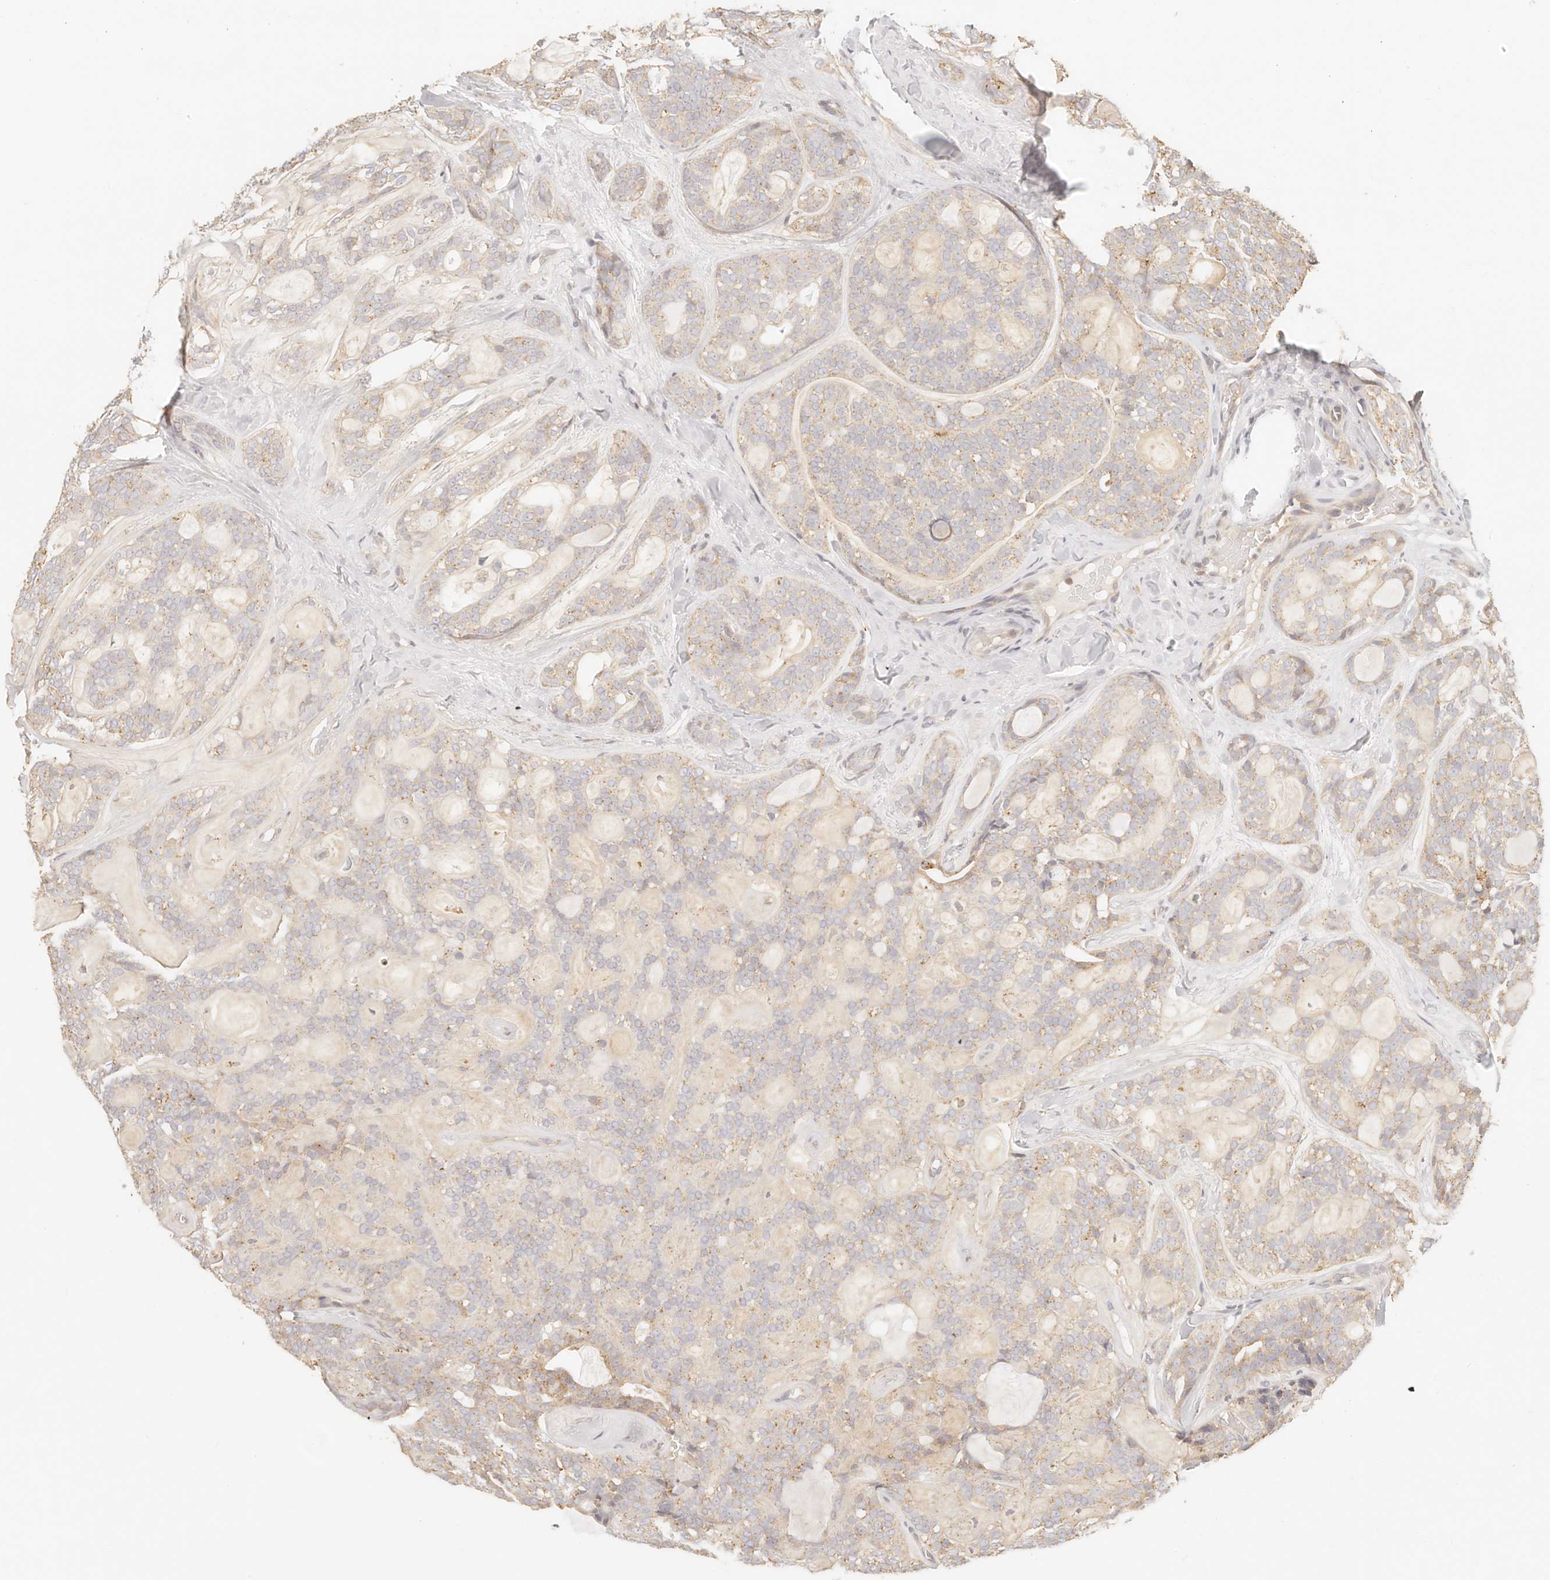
{"staining": {"intensity": "weak", "quantity": "25%-75%", "location": "cytoplasmic/membranous"}, "tissue": "head and neck cancer", "cell_type": "Tumor cells", "image_type": "cancer", "snomed": [{"axis": "morphology", "description": "Adenocarcinoma, NOS"}, {"axis": "topography", "description": "Head-Neck"}], "caption": "This micrograph displays immunohistochemistry staining of human head and neck cancer, with low weak cytoplasmic/membranous expression in approximately 25%-75% of tumor cells.", "gene": "CNMD", "patient": {"sex": "male", "age": 66}}